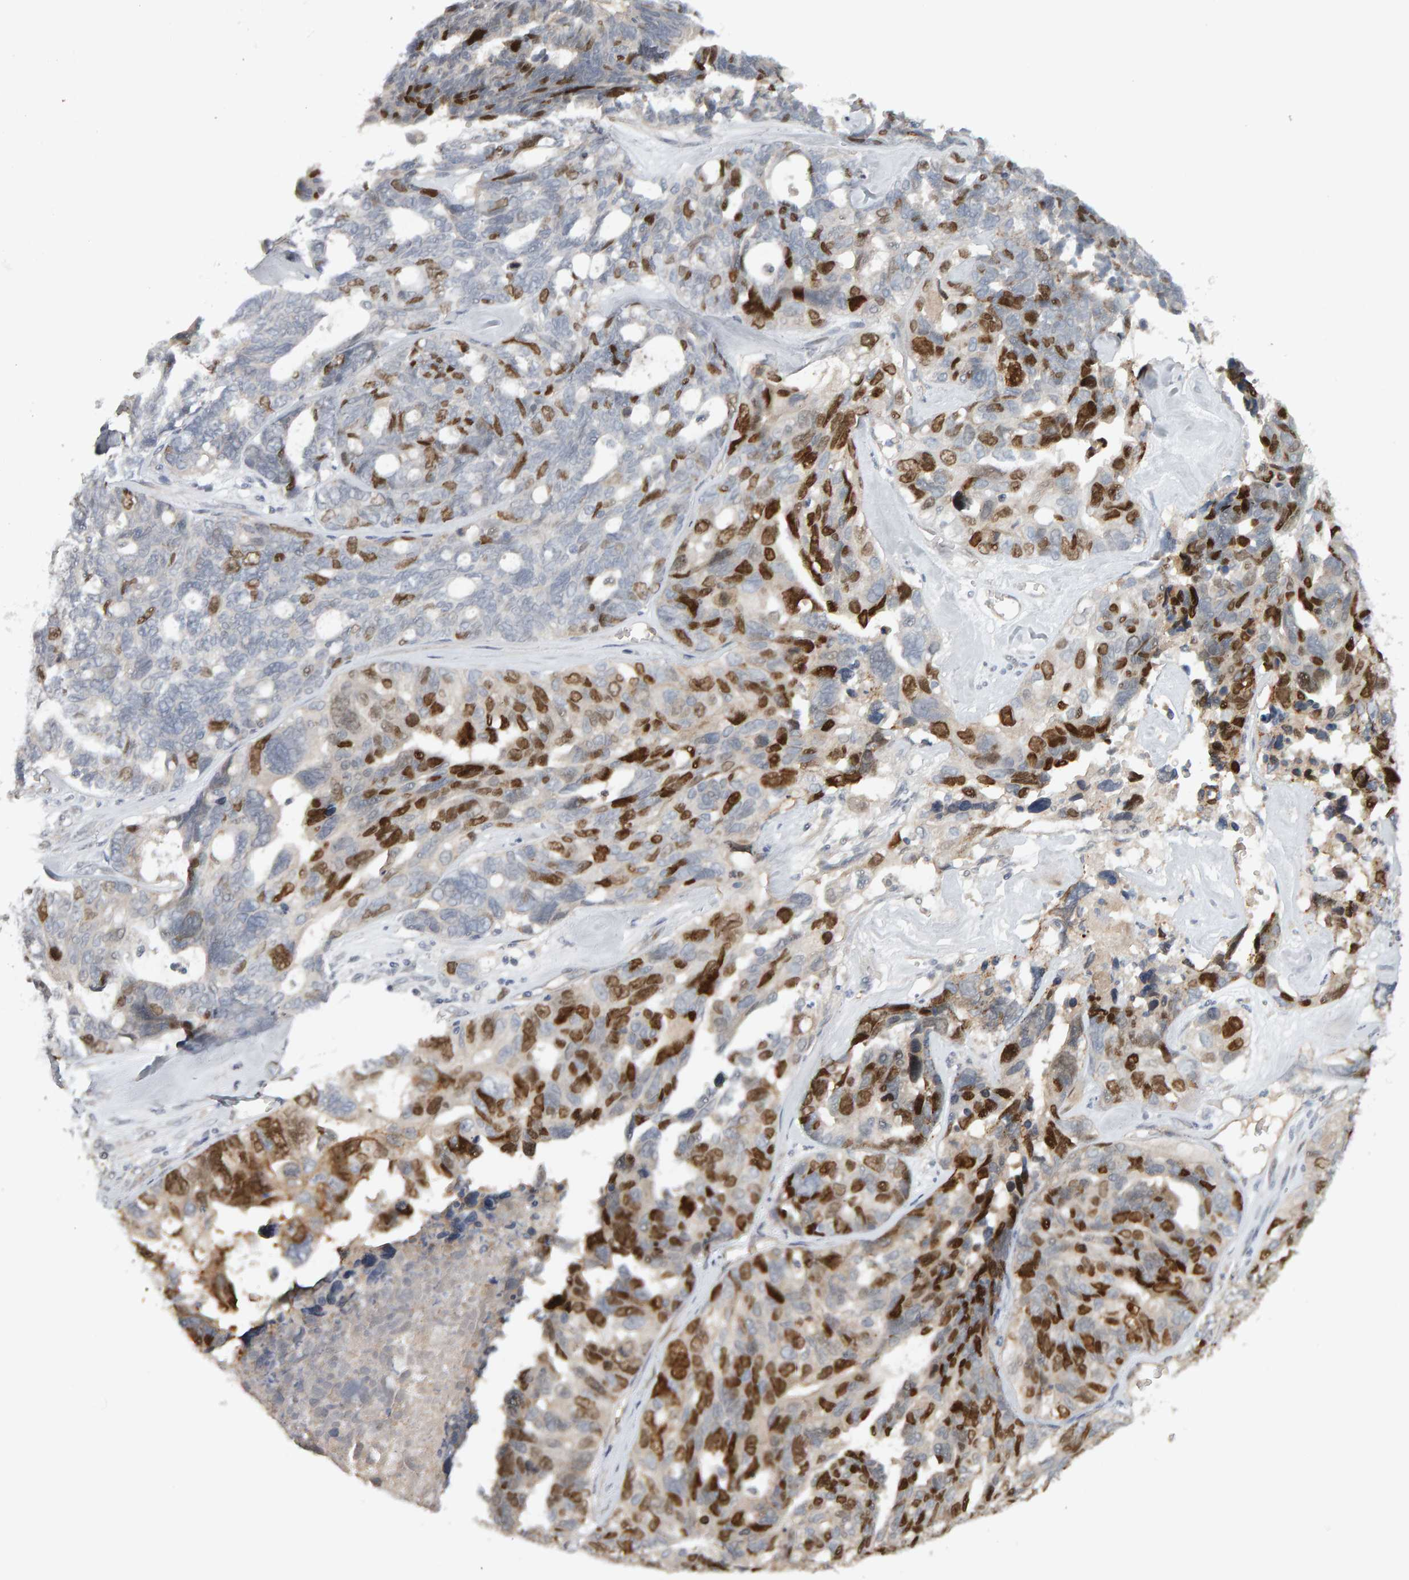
{"staining": {"intensity": "strong", "quantity": "25%-75%", "location": "nuclear"}, "tissue": "ovarian cancer", "cell_type": "Tumor cells", "image_type": "cancer", "snomed": [{"axis": "morphology", "description": "Cystadenocarcinoma, serous, NOS"}, {"axis": "topography", "description": "Ovary"}], "caption": "High-magnification brightfield microscopy of ovarian serous cystadenocarcinoma stained with DAB (3,3'-diaminobenzidine) (brown) and counterstained with hematoxylin (blue). tumor cells exhibit strong nuclear expression is appreciated in approximately25%-75% of cells.", "gene": "CDCA5", "patient": {"sex": "female", "age": 79}}